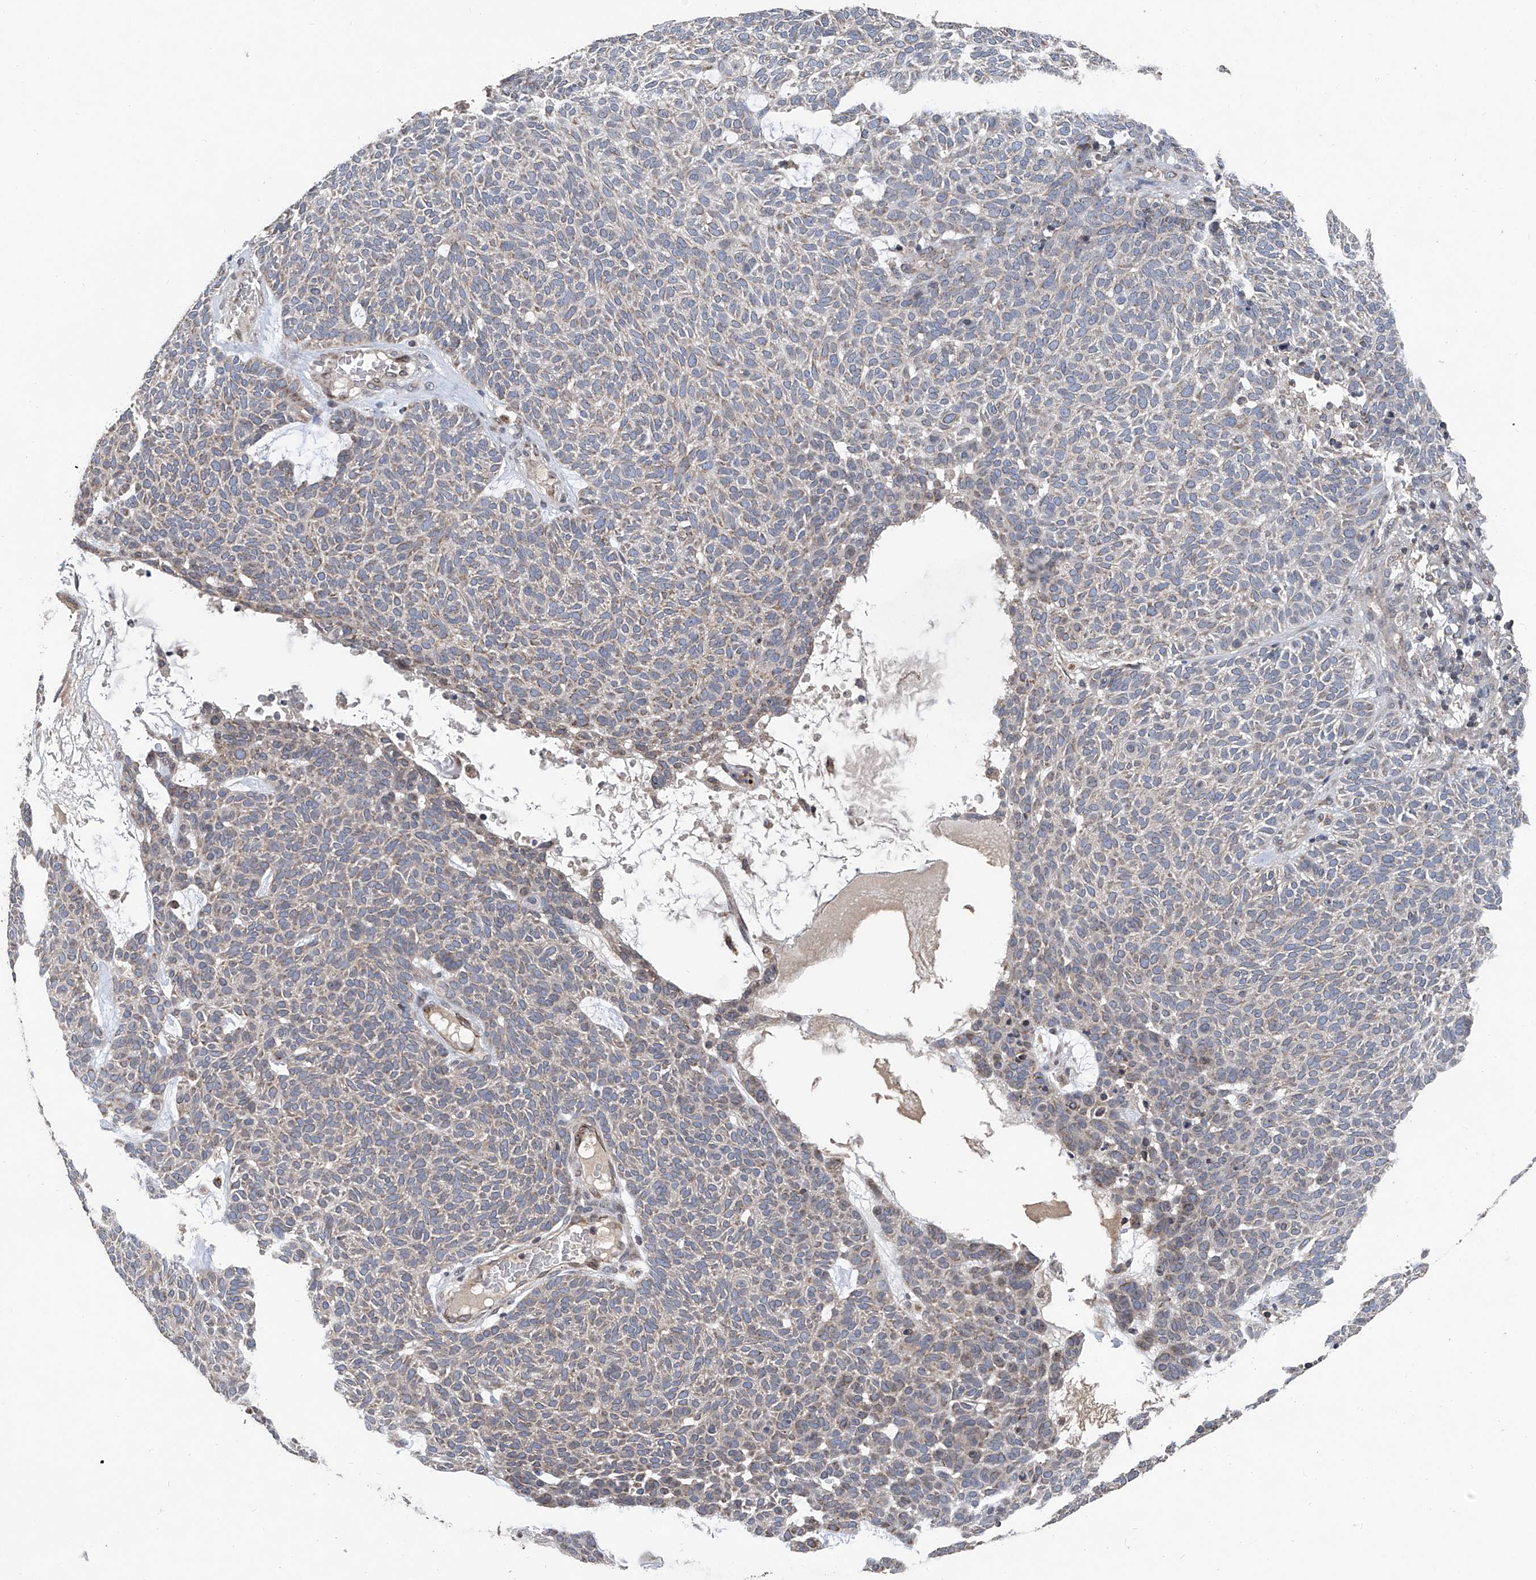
{"staining": {"intensity": "weak", "quantity": "25%-75%", "location": "cytoplasmic/membranous"}, "tissue": "skin cancer", "cell_type": "Tumor cells", "image_type": "cancer", "snomed": [{"axis": "morphology", "description": "Squamous cell carcinoma, NOS"}, {"axis": "topography", "description": "Skin"}], "caption": "Immunohistochemical staining of skin cancer exhibits low levels of weak cytoplasmic/membranous expression in approximately 25%-75% of tumor cells.", "gene": "BCKDHB", "patient": {"sex": "female", "age": 90}}